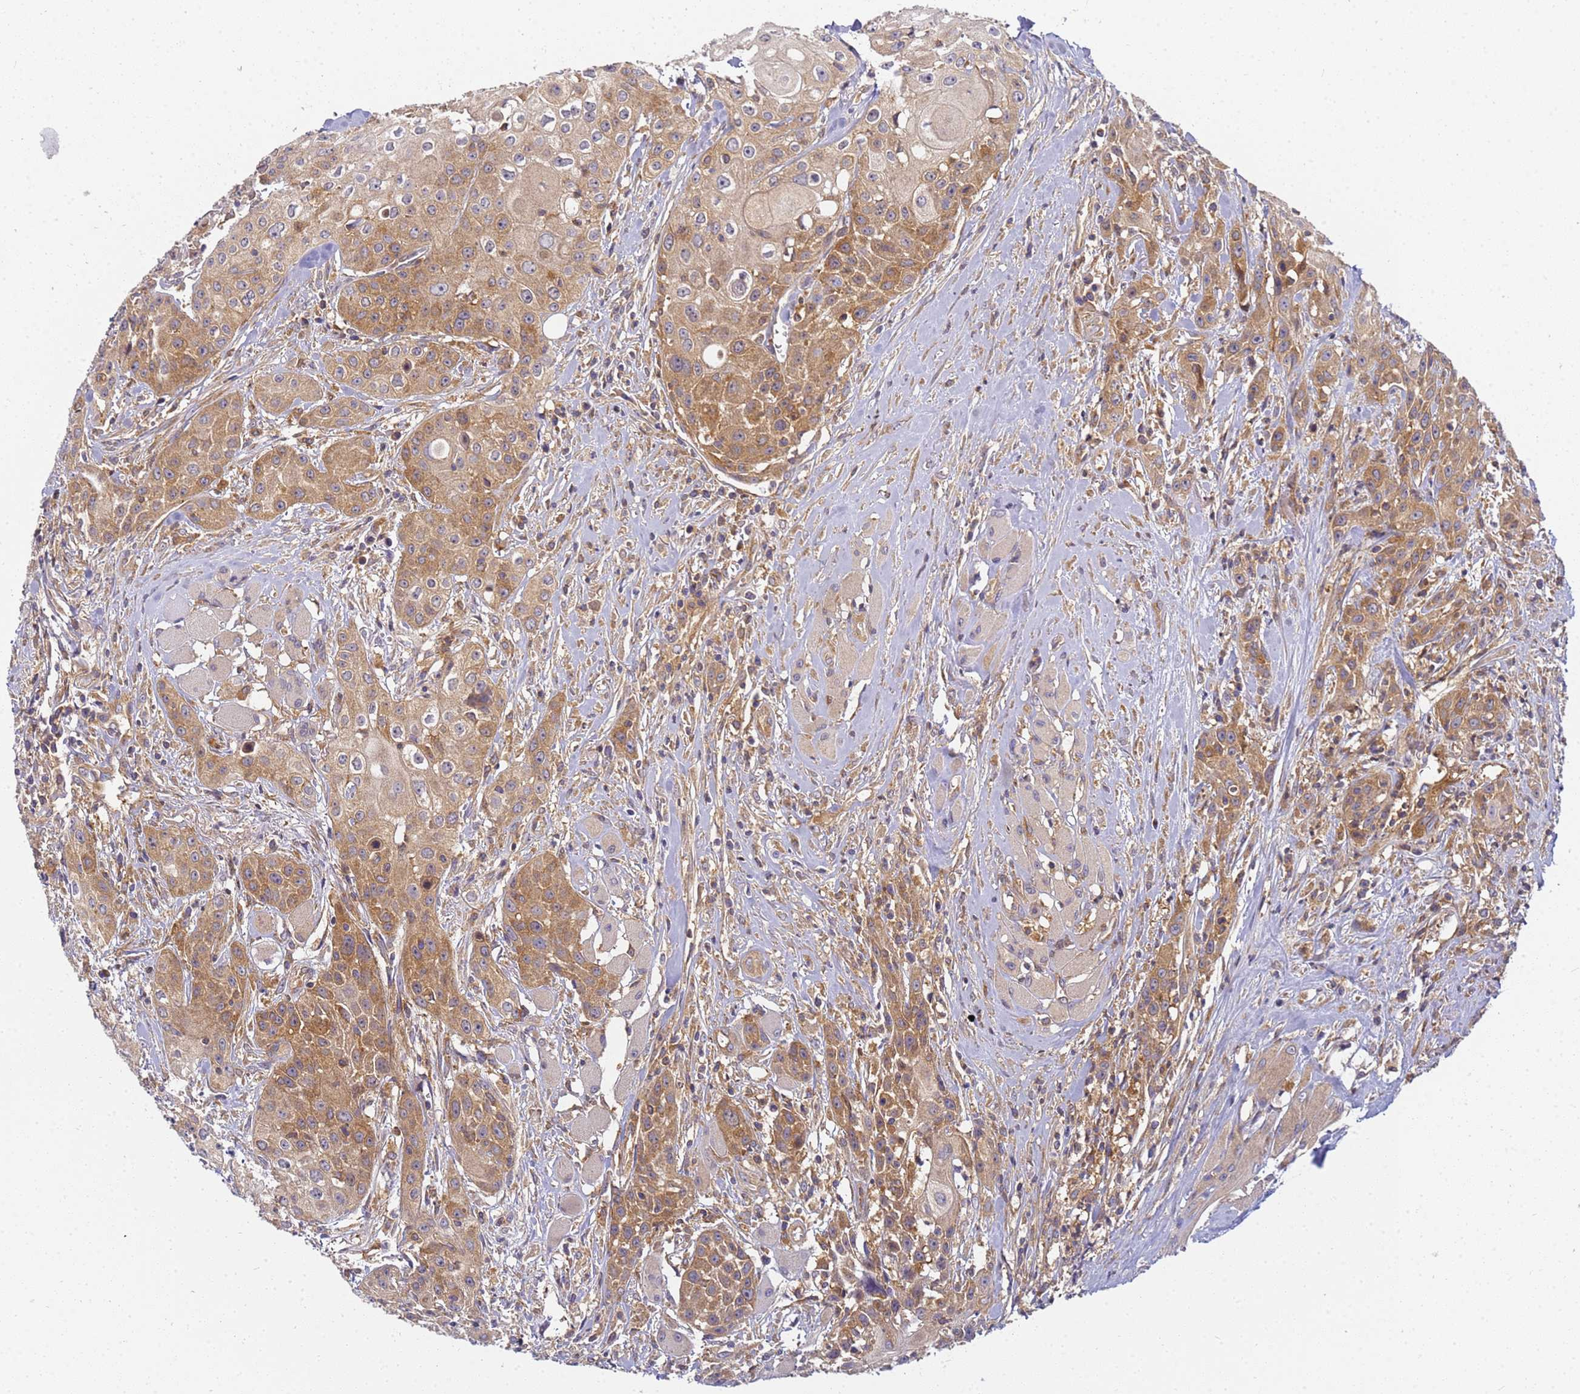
{"staining": {"intensity": "moderate", "quantity": ">75%", "location": "cytoplasmic/membranous"}, "tissue": "head and neck cancer", "cell_type": "Tumor cells", "image_type": "cancer", "snomed": [{"axis": "morphology", "description": "Squamous cell carcinoma, NOS"}, {"axis": "topography", "description": "Oral tissue"}, {"axis": "topography", "description": "Head-Neck"}], "caption": "Protein analysis of head and neck cancer tissue shows moderate cytoplasmic/membranous expression in about >75% of tumor cells. (DAB IHC, brown staining for protein, blue staining for nuclei).", "gene": "CHM", "patient": {"sex": "female", "age": 82}}